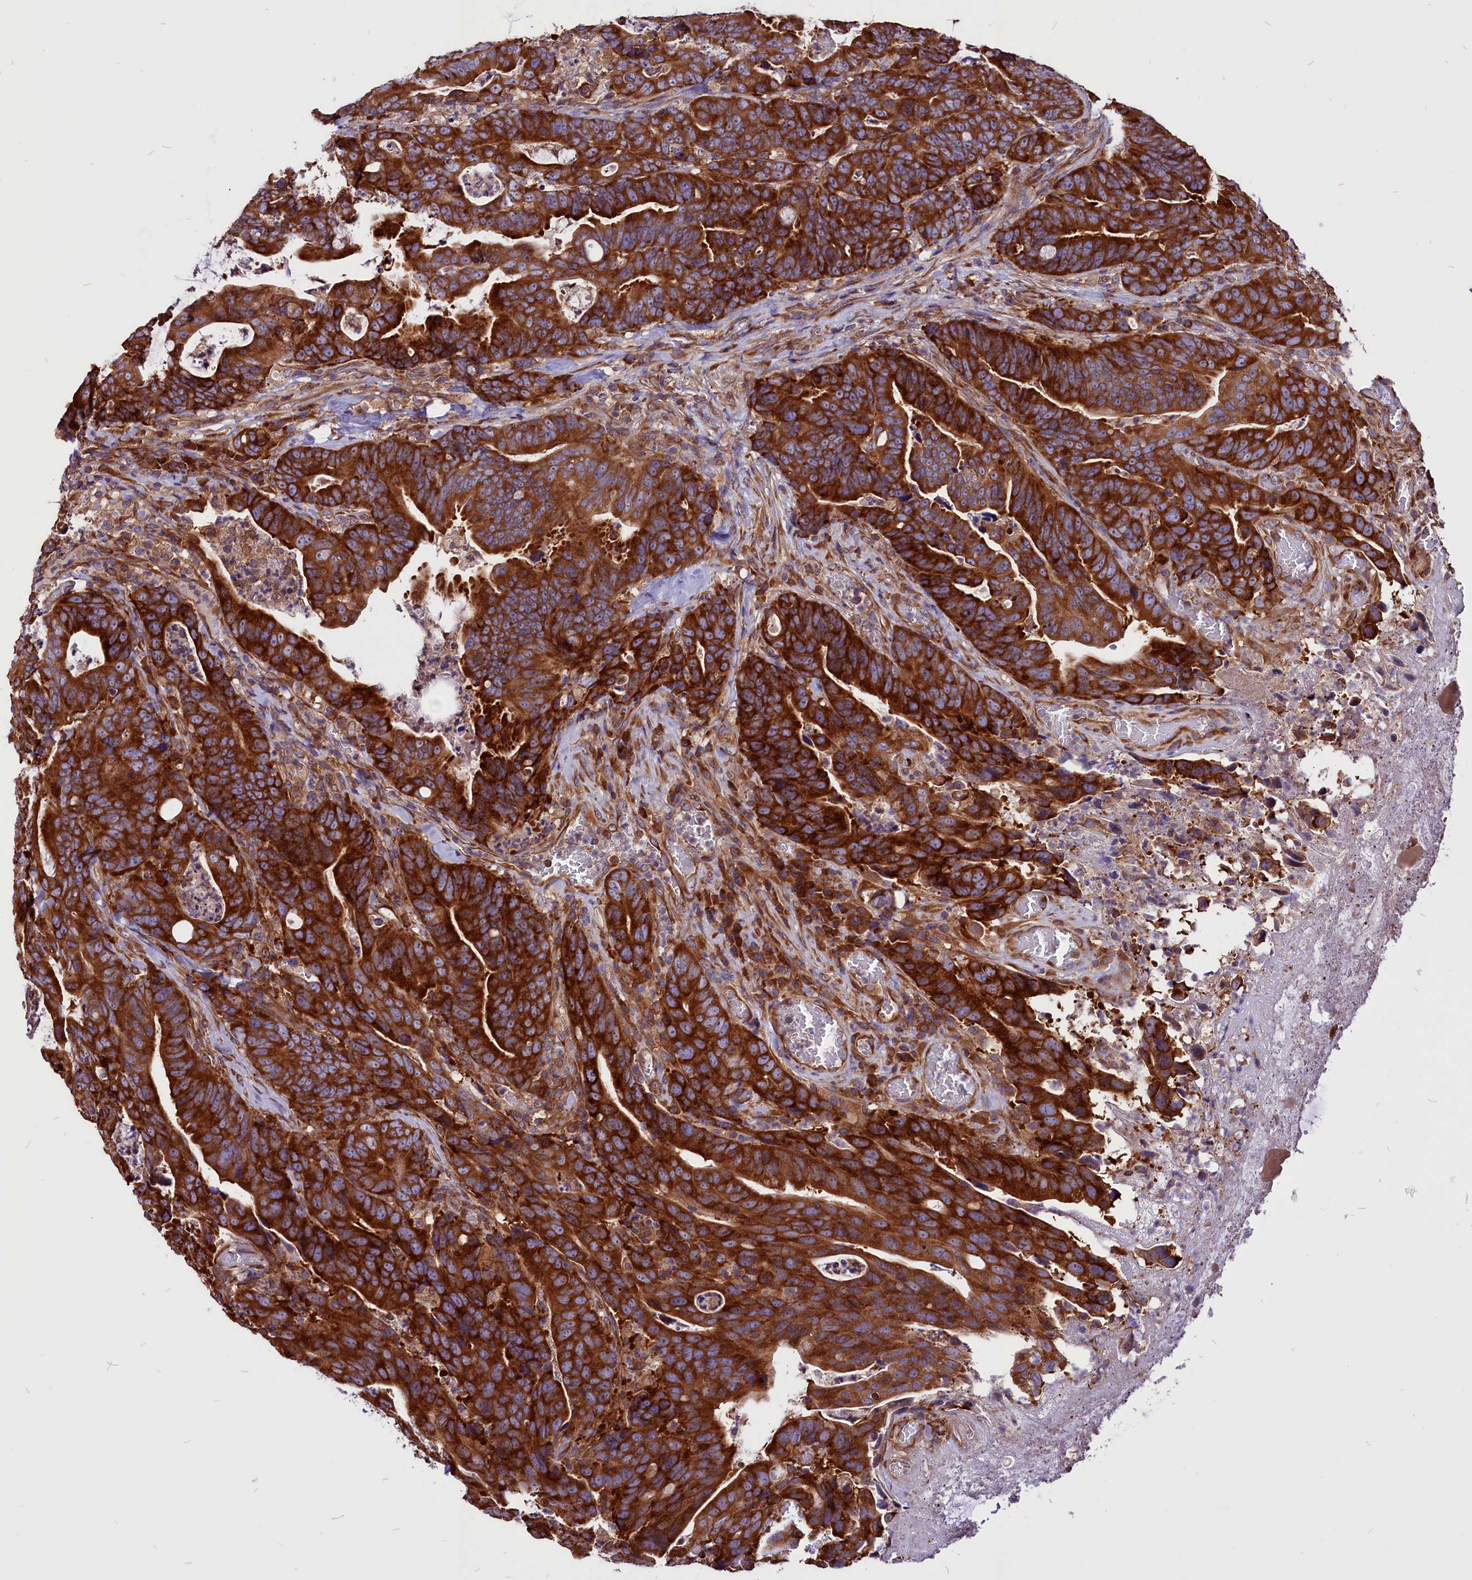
{"staining": {"intensity": "strong", "quantity": ">75%", "location": "cytoplasmic/membranous"}, "tissue": "colorectal cancer", "cell_type": "Tumor cells", "image_type": "cancer", "snomed": [{"axis": "morphology", "description": "Adenocarcinoma, NOS"}, {"axis": "topography", "description": "Colon"}], "caption": "A micrograph showing strong cytoplasmic/membranous expression in about >75% of tumor cells in colorectal adenocarcinoma, as visualized by brown immunohistochemical staining.", "gene": "EIF3G", "patient": {"sex": "female", "age": 82}}